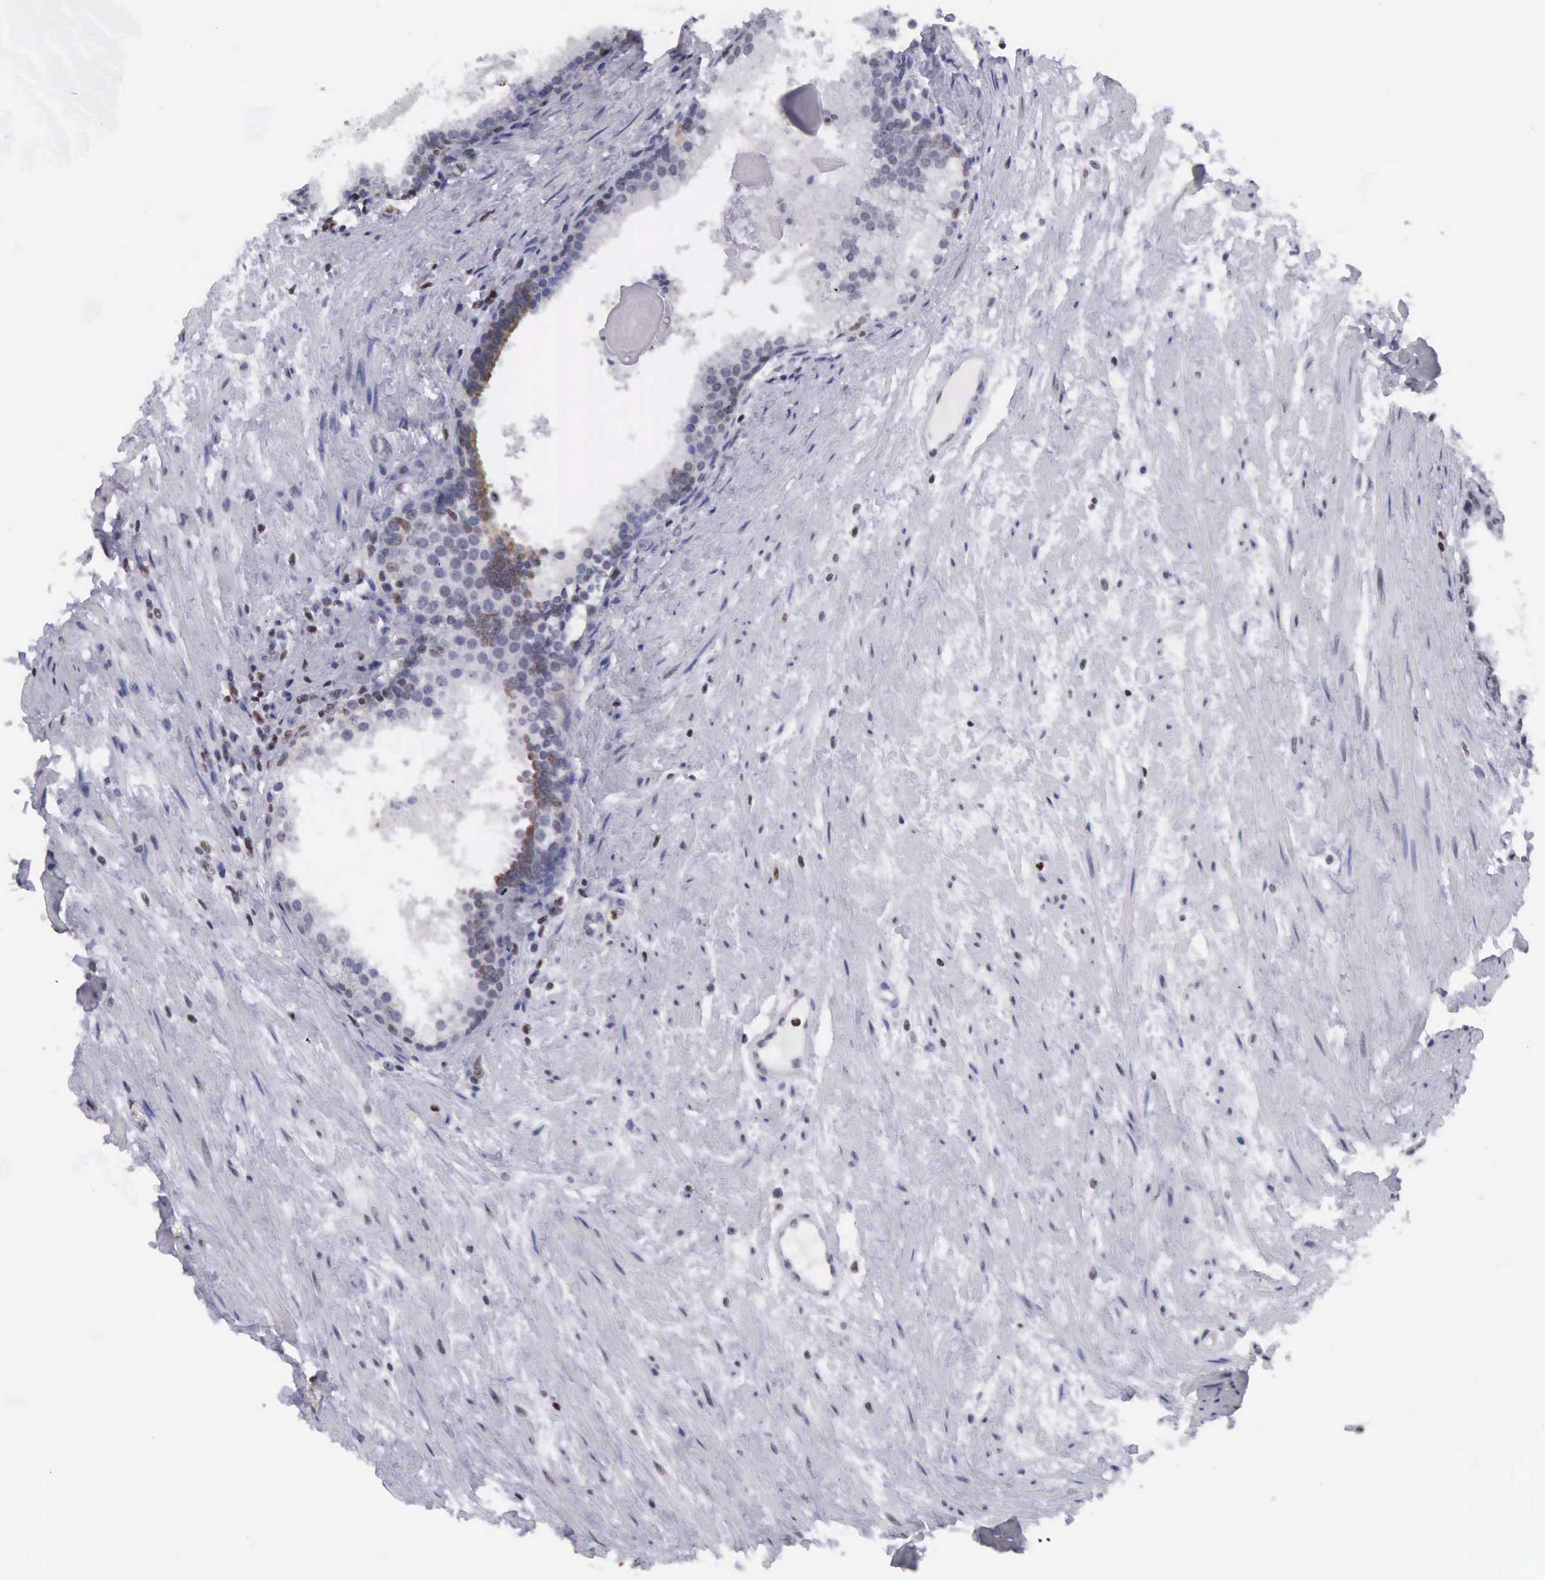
{"staining": {"intensity": "weak", "quantity": "25%-75%", "location": "nuclear"}, "tissue": "prostate", "cell_type": "Glandular cells", "image_type": "normal", "snomed": [{"axis": "morphology", "description": "Normal tissue, NOS"}, {"axis": "topography", "description": "Prostate"}], "caption": "The immunohistochemical stain highlights weak nuclear expression in glandular cells of unremarkable prostate. (brown staining indicates protein expression, while blue staining denotes nuclei).", "gene": "VRK1", "patient": {"sex": "male", "age": 65}}